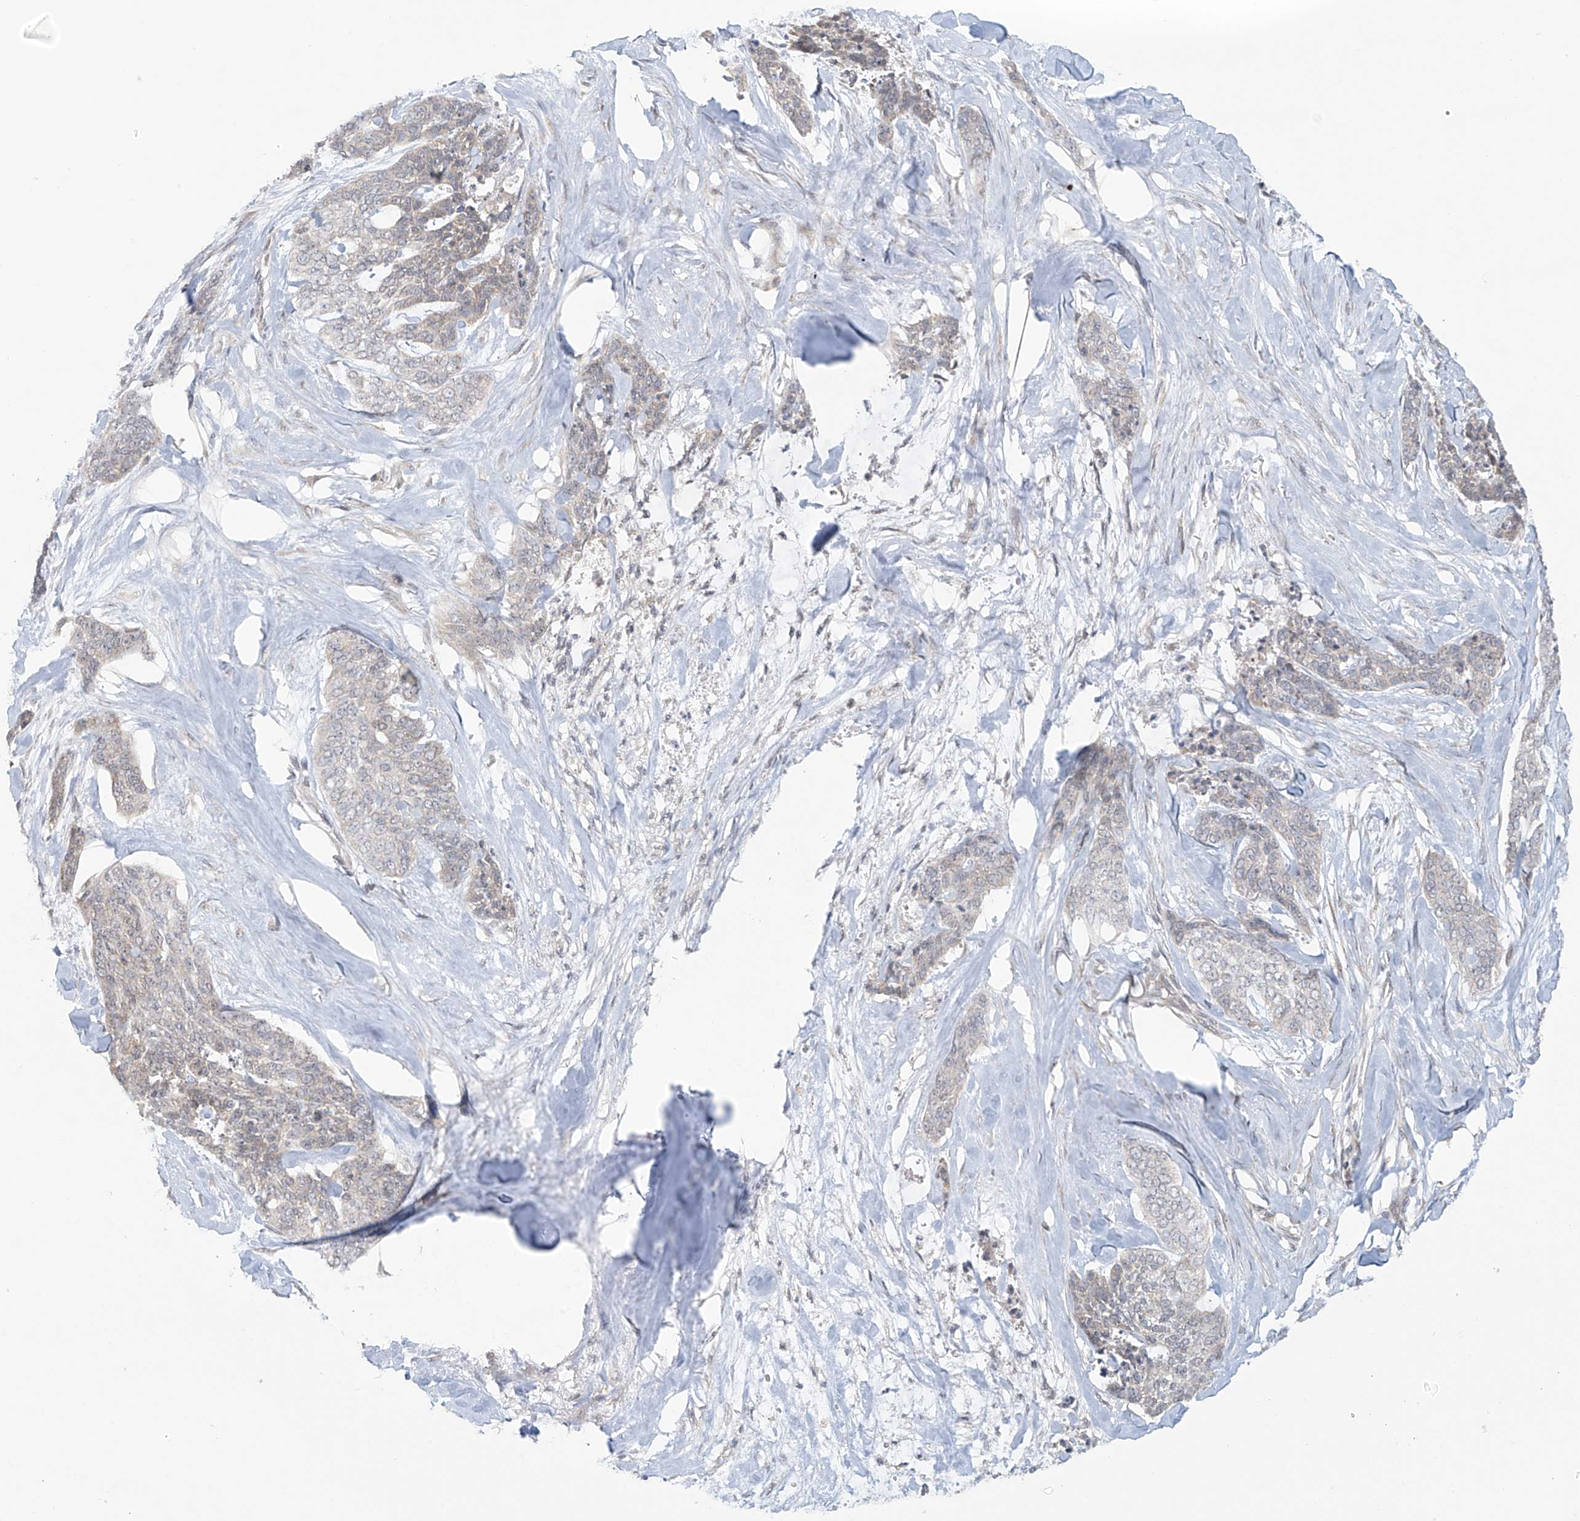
{"staining": {"intensity": "negative", "quantity": "none", "location": "none"}, "tissue": "skin cancer", "cell_type": "Tumor cells", "image_type": "cancer", "snomed": [{"axis": "morphology", "description": "Basal cell carcinoma"}, {"axis": "topography", "description": "Skin"}], "caption": "Protein analysis of skin cancer displays no significant expression in tumor cells.", "gene": "HDDC2", "patient": {"sex": "female", "age": 64}}